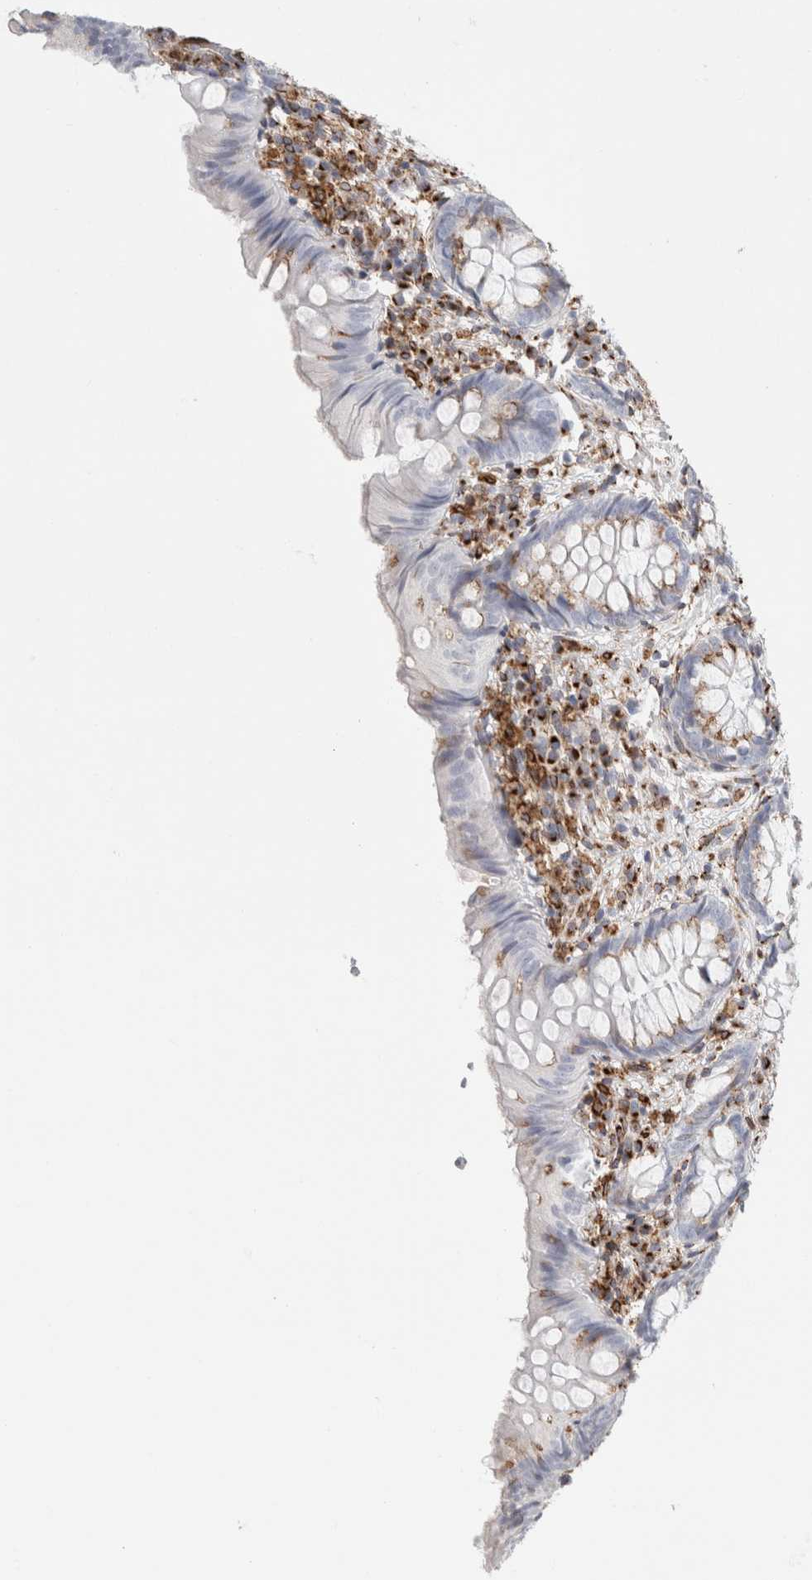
{"staining": {"intensity": "weak", "quantity": ">75%", "location": "cytoplasmic/membranous"}, "tissue": "appendix", "cell_type": "Glandular cells", "image_type": "normal", "snomed": [{"axis": "morphology", "description": "Normal tissue, NOS"}, {"axis": "topography", "description": "Appendix"}], "caption": "High-magnification brightfield microscopy of normal appendix stained with DAB (brown) and counterstained with hematoxylin (blue). glandular cells exhibit weak cytoplasmic/membranous positivity is present in about>75% of cells.", "gene": "MCFD2", "patient": {"sex": "male", "age": 8}}